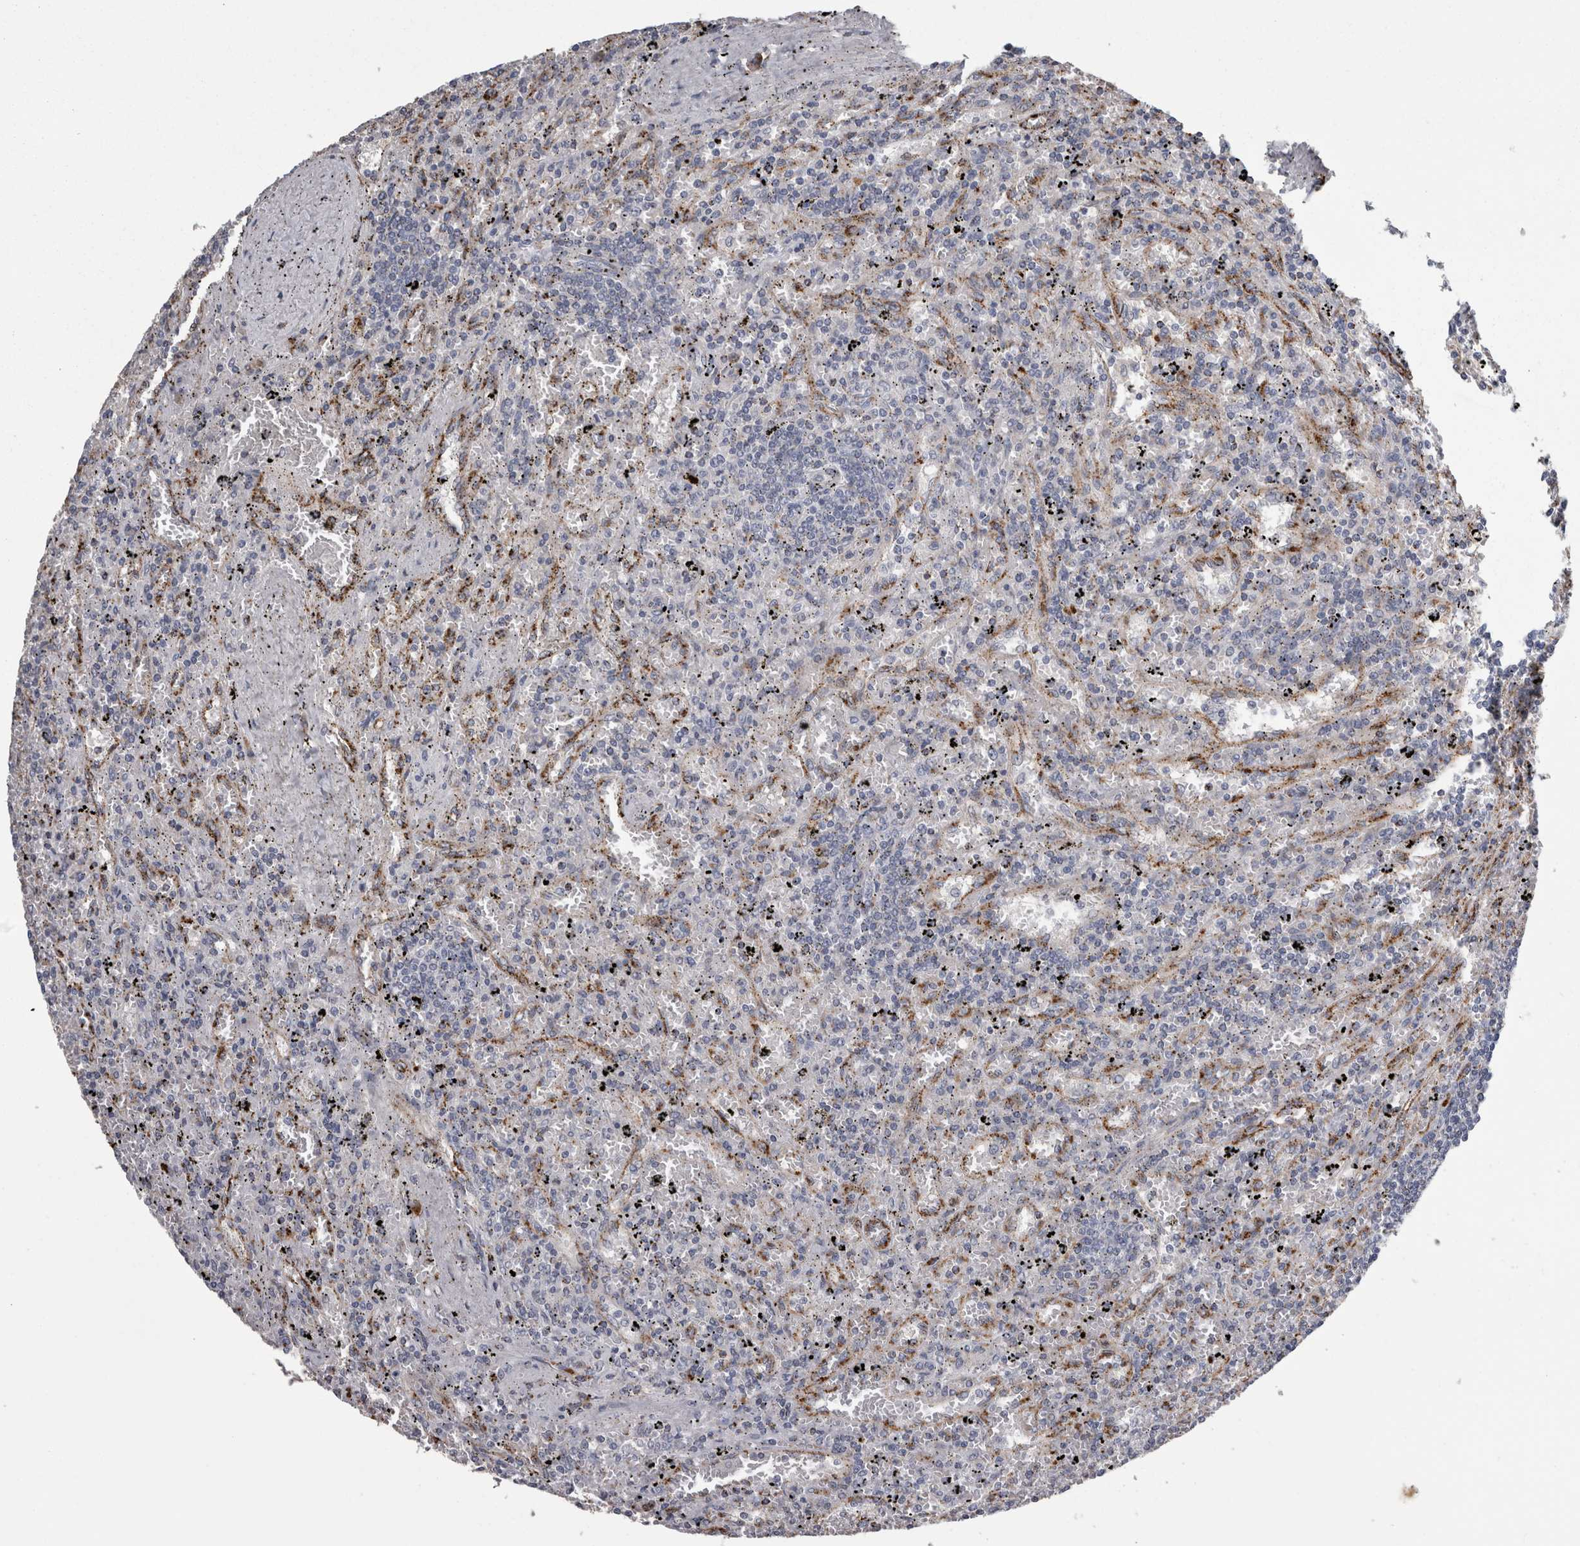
{"staining": {"intensity": "negative", "quantity": "none", "location": "none"}, "tissue": "lymphoma", "cell_type": "Tumor cells", "image_type": "cancer", "snomed": [{"axis": "morphology", "description": "Malignant lymphoma, non-Hodgkin's type, Low grade"}, {"axis": "topography", "description": "Spleen"}], "caption": "Micrograph shows no protein staining in tumor cells of lymphoma tissue.", "gene": "DPP7", "patient": {"sex": "male", "age": 76}}